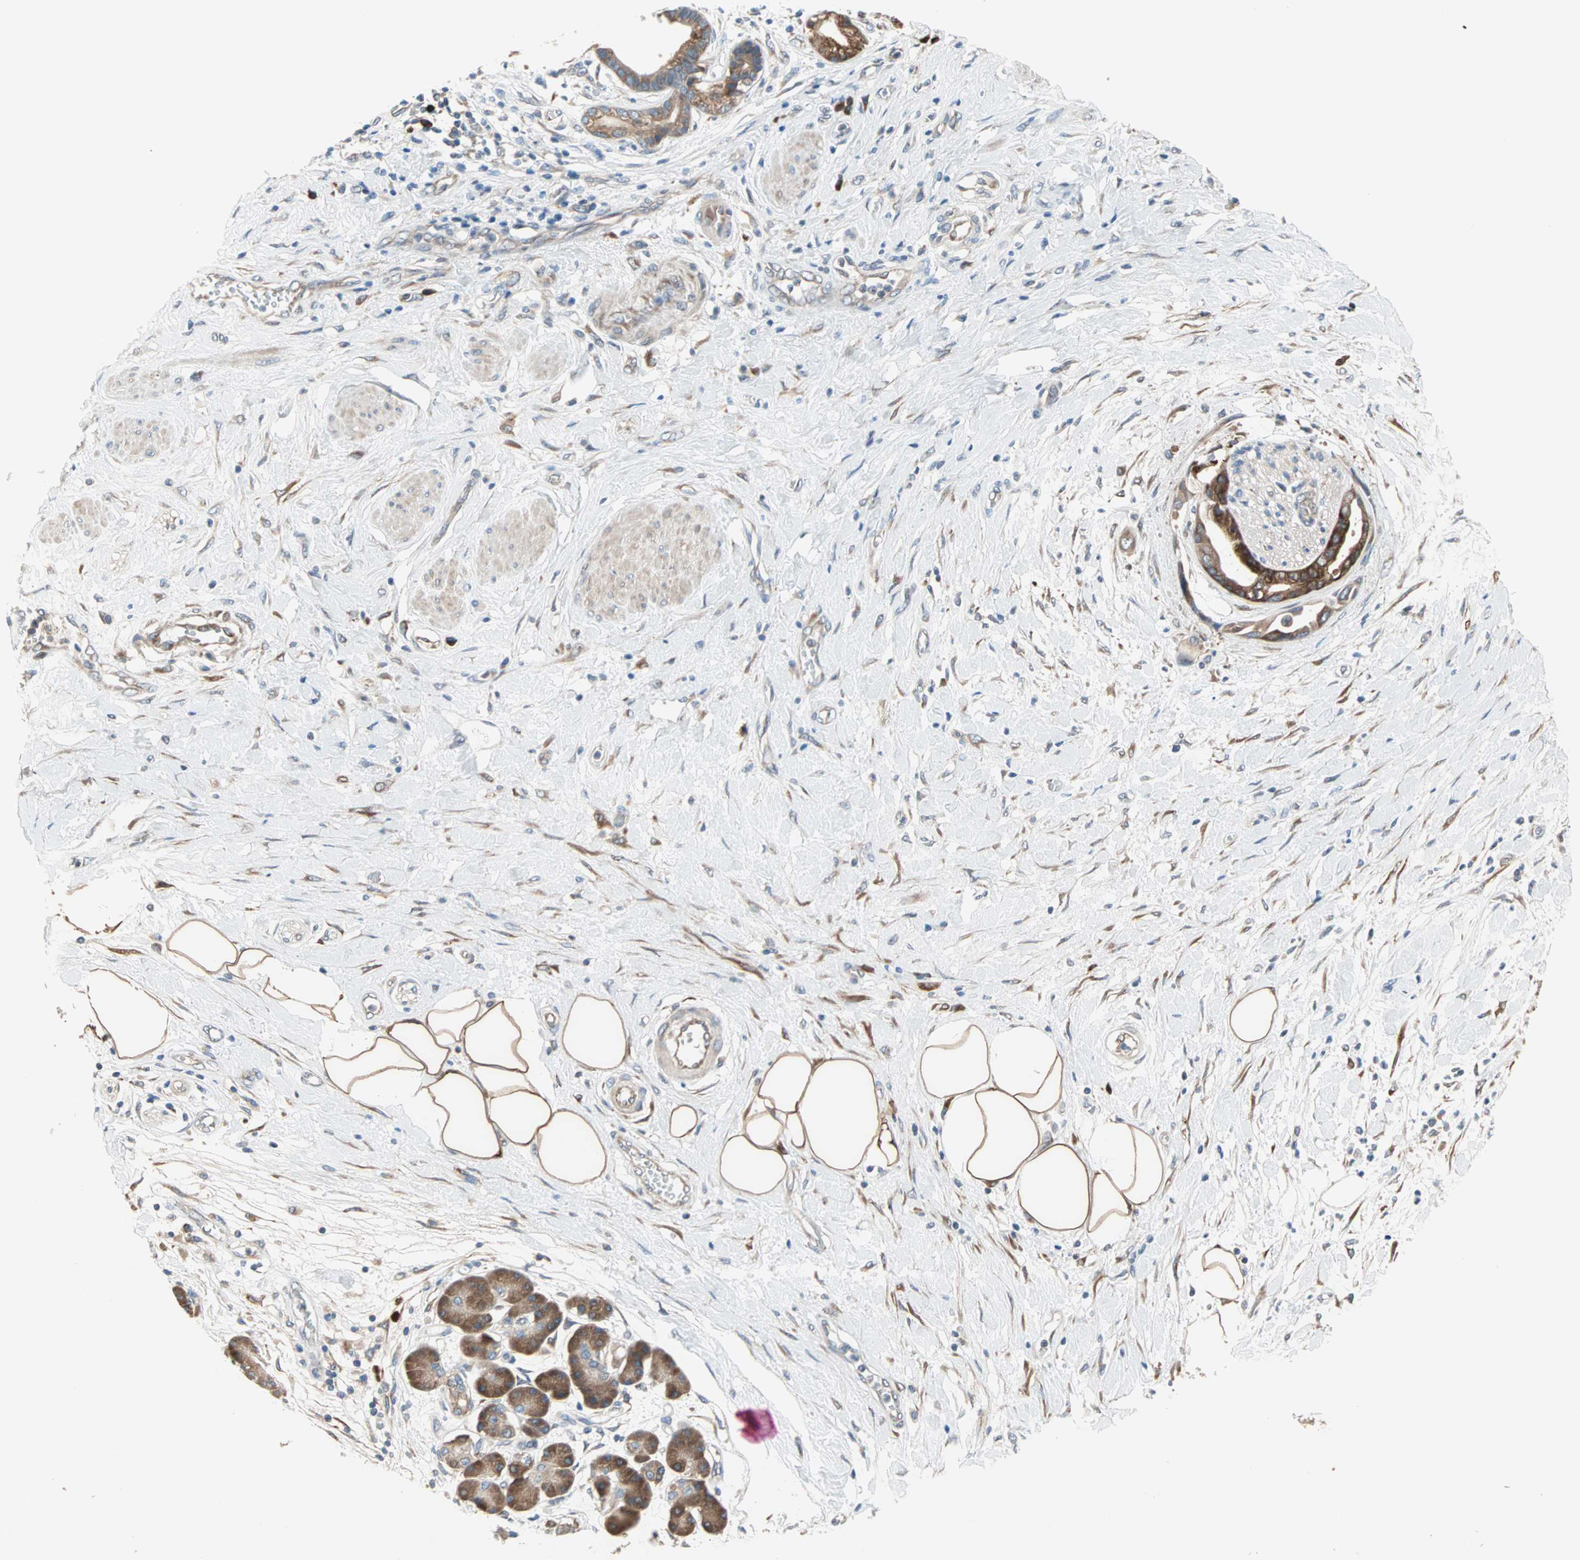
{"staining": {"intensity": "moderate", "quantity": ">75%", "location": "cytoplasmic/membranous"}, "tissue": "pancreatic cancer", "cell_type": "Tumor cells", "image_type": "cancer", "snomed": [{"axis": "morphology", "description": "Adenocarcinoma, NOS"}, {"axis": "morphology", "description": "Adenocarcinoma, metastatic, NOS"}, {"axis": "topography", "description": "Lymph node"}, {"axis": "topography", "description": "Pancreas"}, {"axis": "topography", "description": "Duodenum"}], "caption": "Immunohistochemistry (IHC) of pancreatic cancer exhibits medium levels of moderate cytoplasmic/membranous staining in about >75% of tumor cells. Ihc stains the protein of interest in brown and the nuclei are stained blue.", "gene": "SAR1A", "patient": {"sex": "female", "age": 64}}